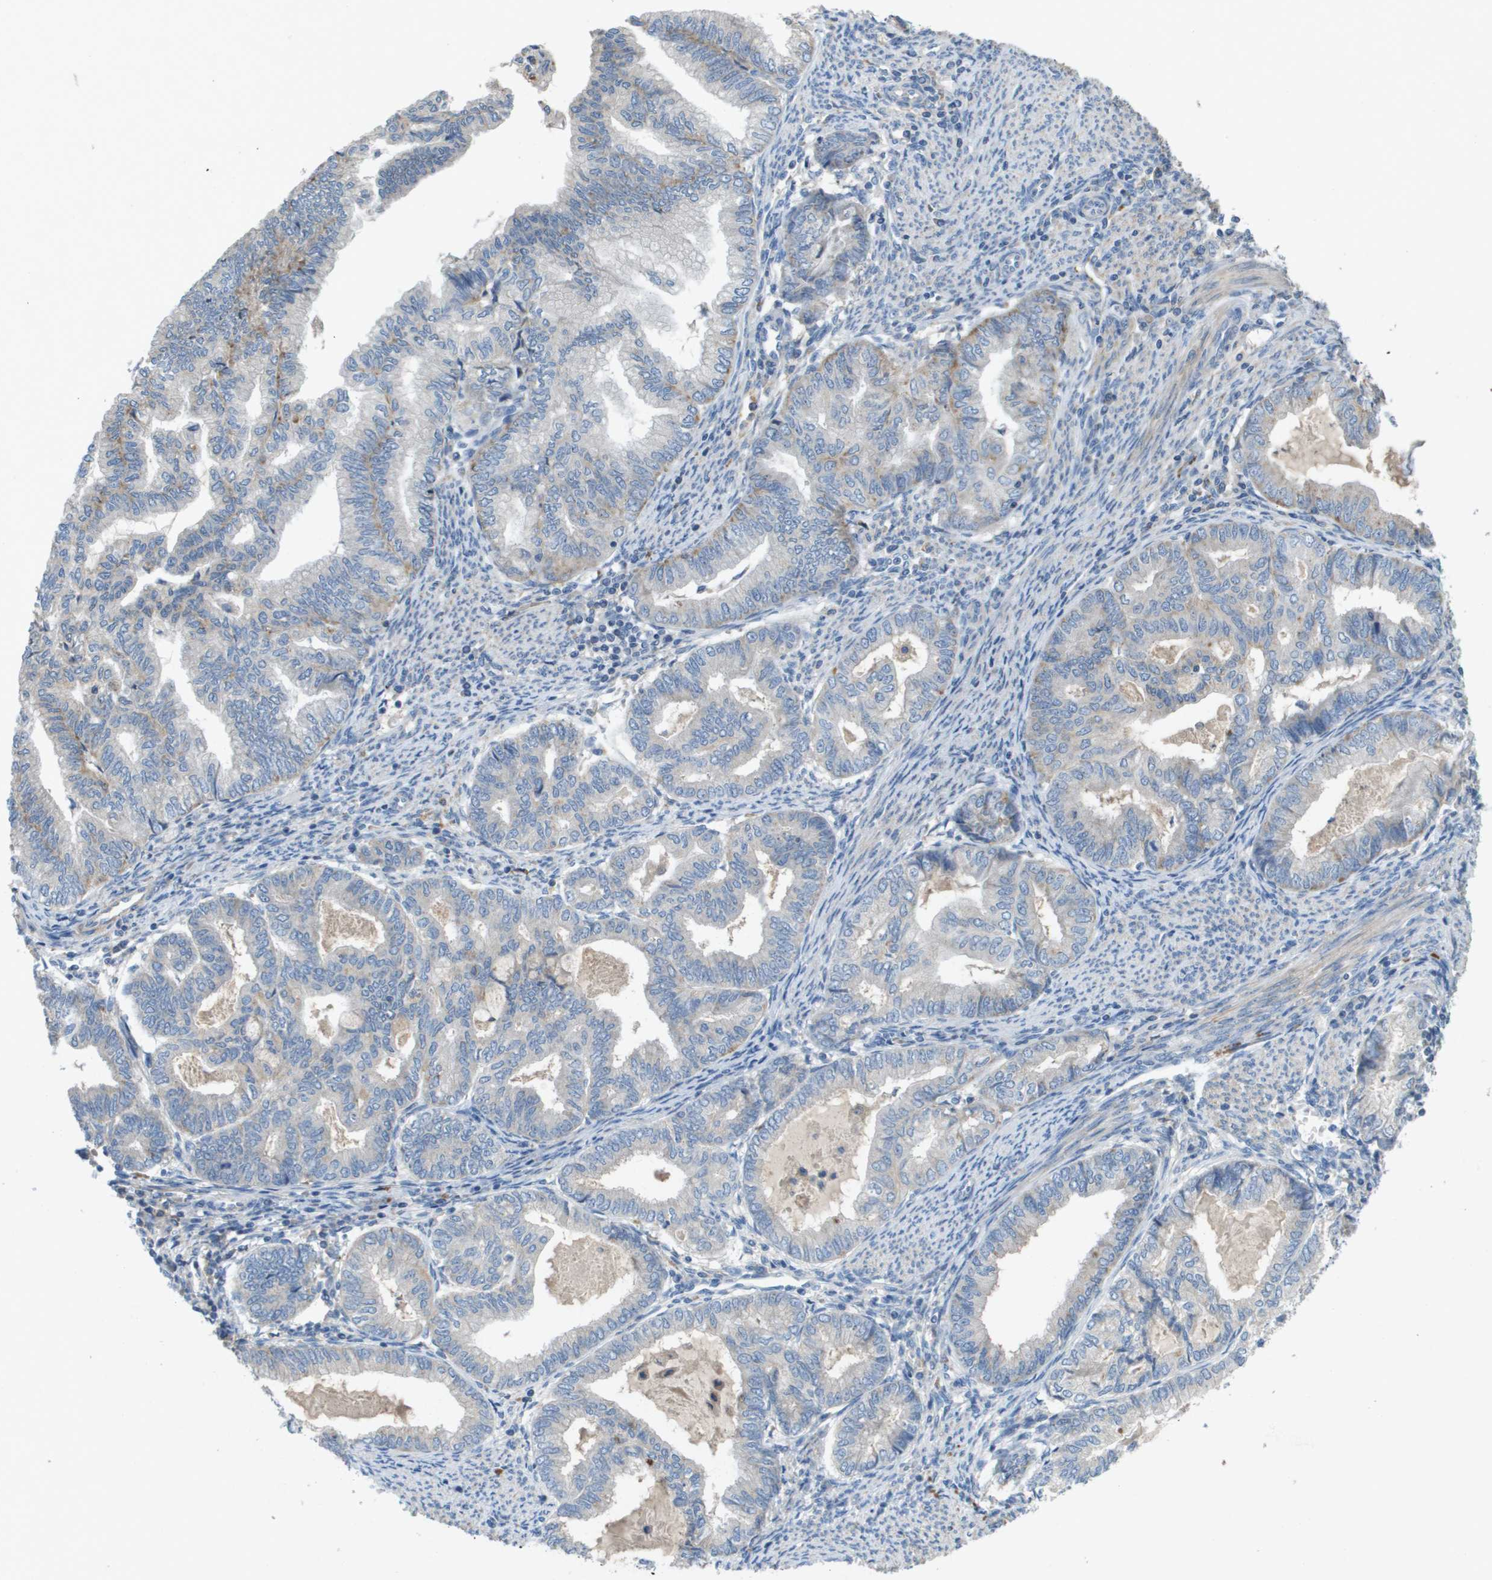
{"staining": {"intensity": "weak", "quantity": "<25%", "location": "cytoplasmic/membranous"}, "tissue": "endometrial cancer", "cell_type": "Tumor cells", "image_type": "cancer", "snomed": [{"axis": "morphology", "description": "Adenocarcinoma, NOS"}, {"axis": "topography", "description": "Endometrium"}], "caption": "Human adenocarcinoma (endometrial) stained for a protein using immunohistochemistry (IHC) reveals no expression in tumor cells.", "gene": "B3GNT5", "patient": {"sex": "female", "age": 79}}